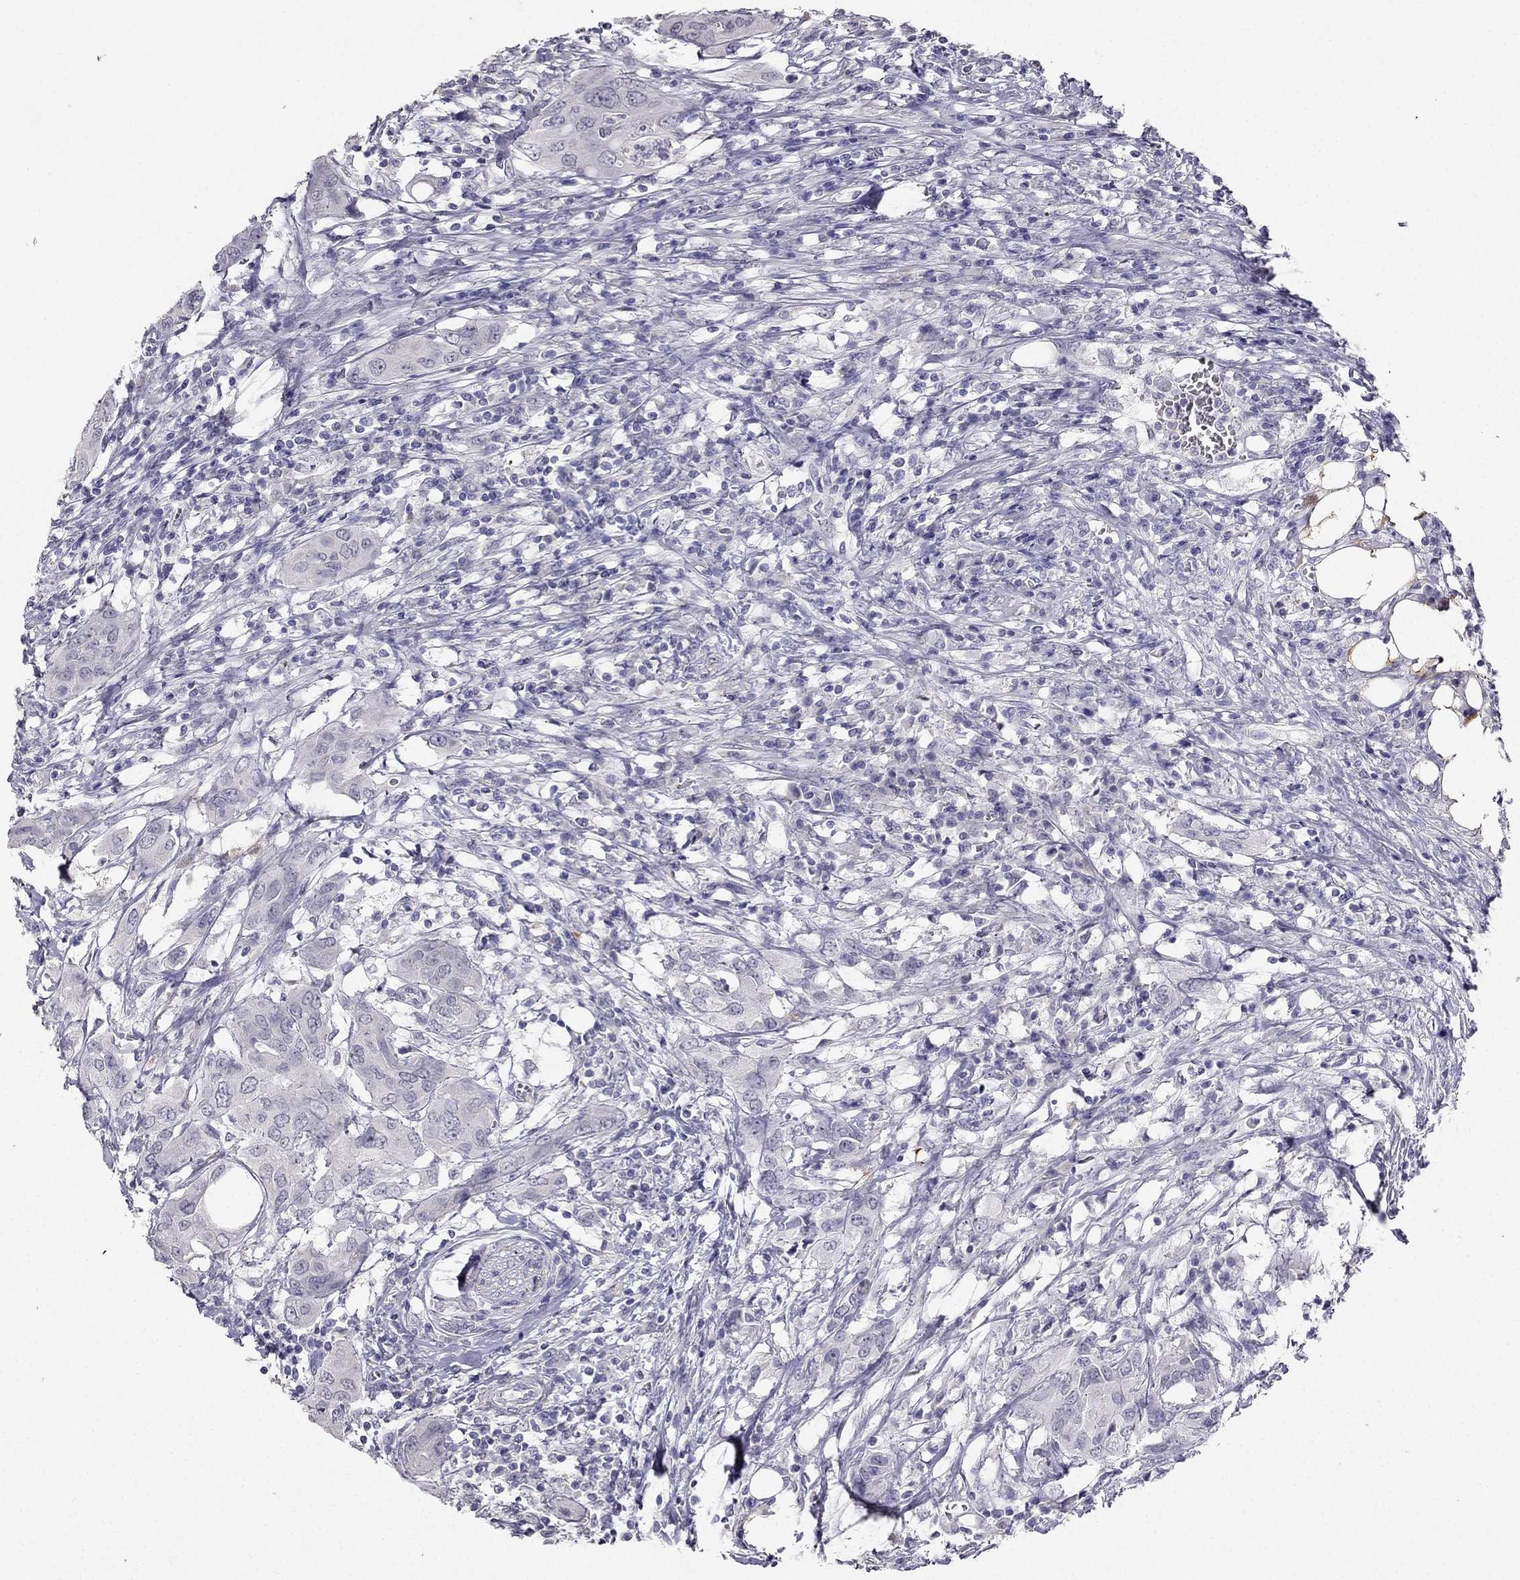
{"staining": {"intensity": "negative", "quantity": "none", "location": "none"}, "tissue": "urothelial cancer", "cell_type": "Tumor cells", "image_type": "cancer", "snomed": [{"axis": "morphology", "description": "Urothelial carcinoma, NOS"}, {"axis": "morphology", "description": "Urothelial carcinoma, High grade"}, {"axis": "topography", "description": "Urinary bladder"}], "caption": "Immunohistochemistry (IHC) micrograph of neoplastic tissue: urothelial carcinoma (high-grade) stained with DAB (3,3'-diaminobenzidine) exhibits no significant protein expression in tumor cells. (DAB (3,3'-diaminobenzidine) immunohistochemistry (IHC), high magnification).", "gene": "CALB2", "patient": {"sex": "male", "age": 63}}